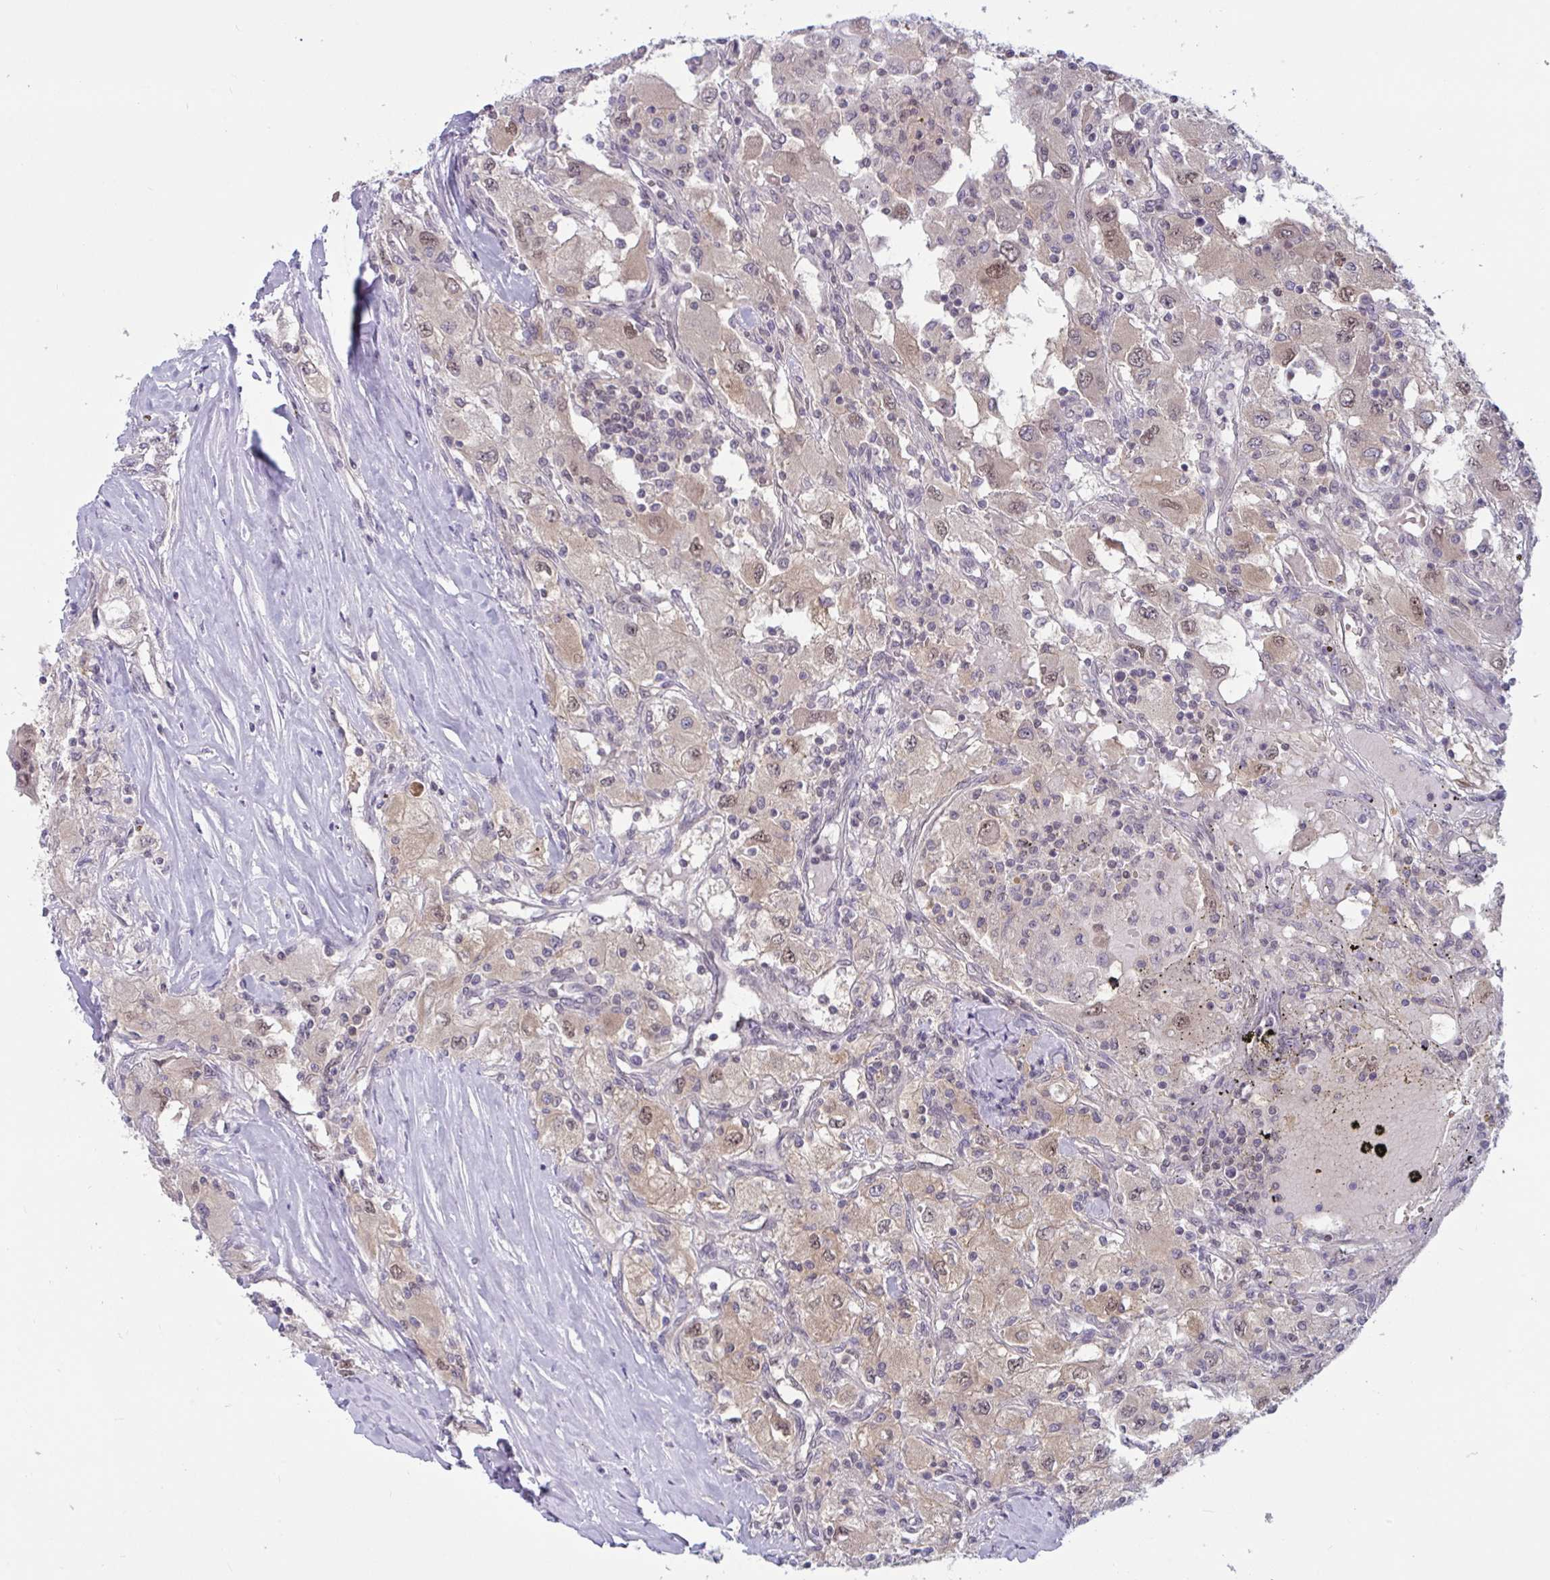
{"staining": {"intensity": "moderate", "quantity": "25%-75%", "location": "cytoplasmic/membranous,nuclear"}, "tissue": "renal cancer", "cell_type": "Tumor cells", "image_type": "cancer", "snomed": [{"axis": "morphology", "description": "Adenocarcinoma, NOS"}, {"axis": "topography", "description": "Kidney"}], "caption": "Immunohistochemical staining of renal adenocarcinoma demonstrates medium levels of moderate cytoplasmic/membranous and nuclear positivity in approximately 25%-75% of tumor cells. The protein of interest is stained brown, and the nuclei are stained in blue (DAB IHC with brightfield microscopy, high magnification).", "gene": "TSN", "patient": {"sex": "female", "age": 67}}